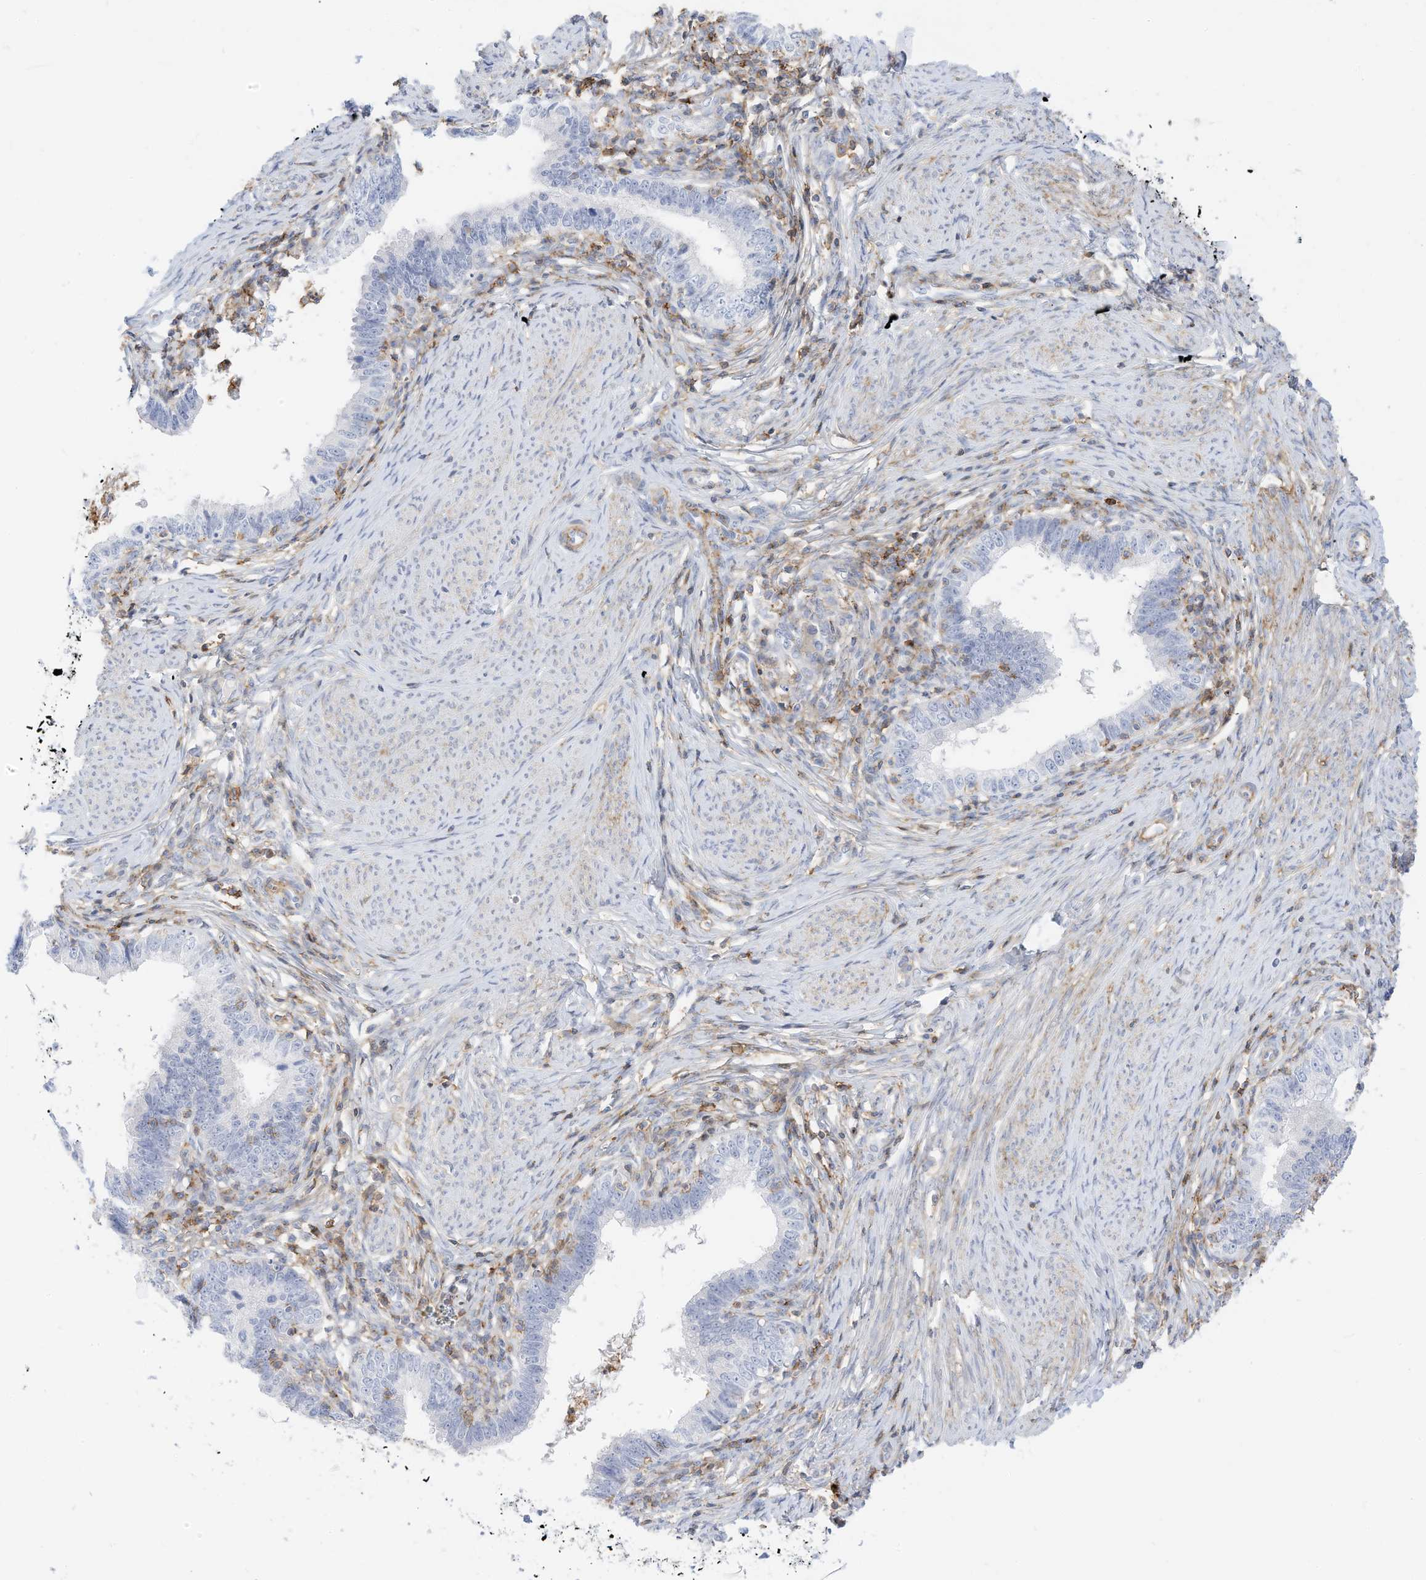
{"staining": {"intensity": "negative", "quantity": "none", "location": "none"}, "tissue": "cervical cancer", "cell_type": "Tumor cells", "image_type": "cancer", "snomed": [{"axis": "morphology", "description": "Adenocarcinoma, NOS"}, {"axis": "topography", "description": "Cervix"}], "caption": "High magnification brightfield microscopy of adenocarcinoma (cervical) stained with DAB (brown) and counterstained with hematoxylin (blue): tumor cells show no significant staining.", "gene": "TXNDC9", "patient": {"sex": "female", "age": 36}}